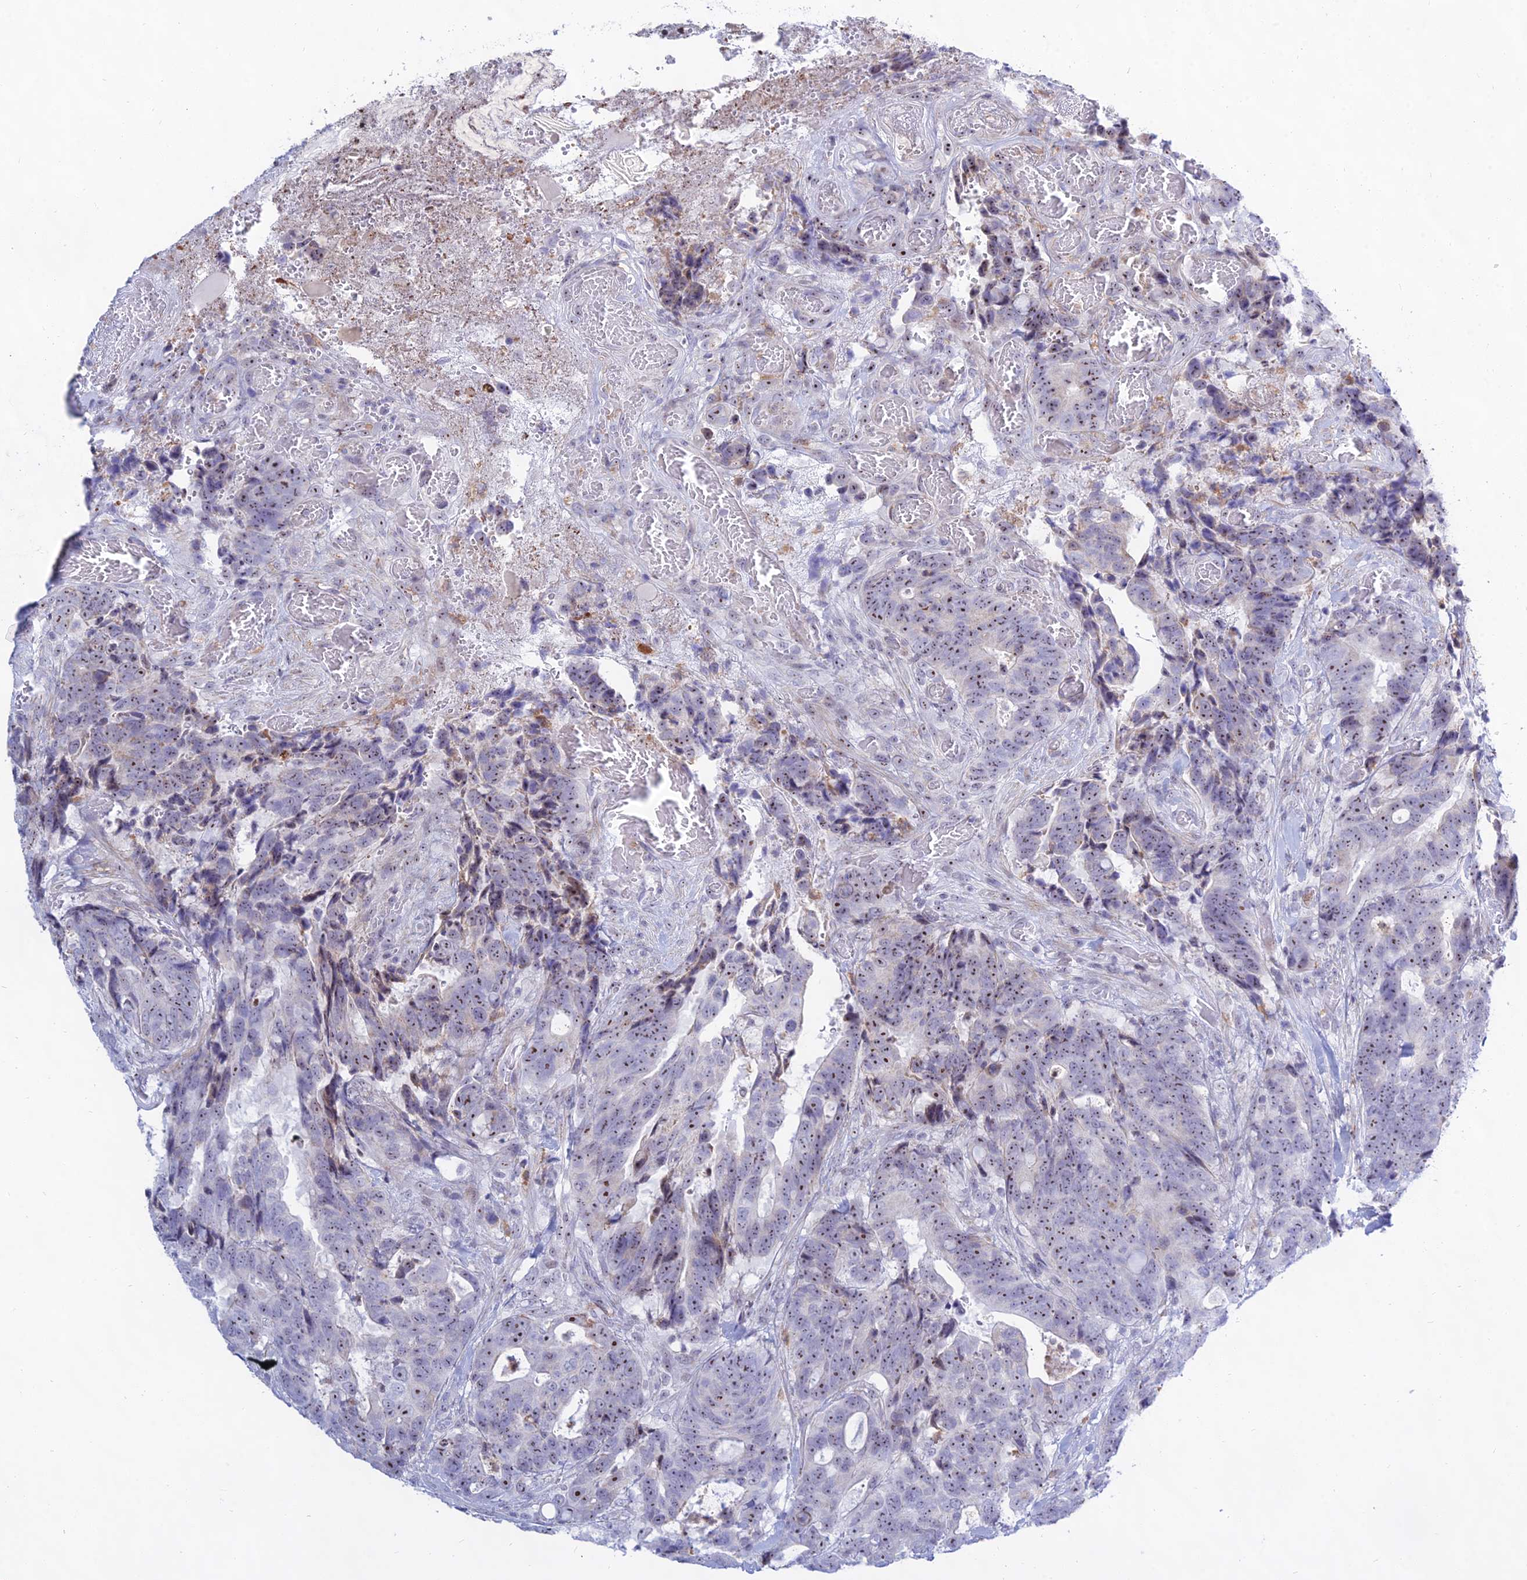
{"staining": {"intensity": "moderate", "quantity": ">75%", "location": "nuclear"}, "tissue": "colorectal cancer", "cell_type": "Tumor cells", "image_type": "cancer", "snomed": [{"axis": "morphology", "description": "Adenocarcinoma, NOS"}, {"axis": "topography", "description": "Colon"}], "caption": "Protein analysis of colorectal adenocarcinoma tissue exhibits moderate nuclear expression in approximately >75% of tumor cells.", "gene": "KRR1", "patient": {"sex": "female", "age": 82}}